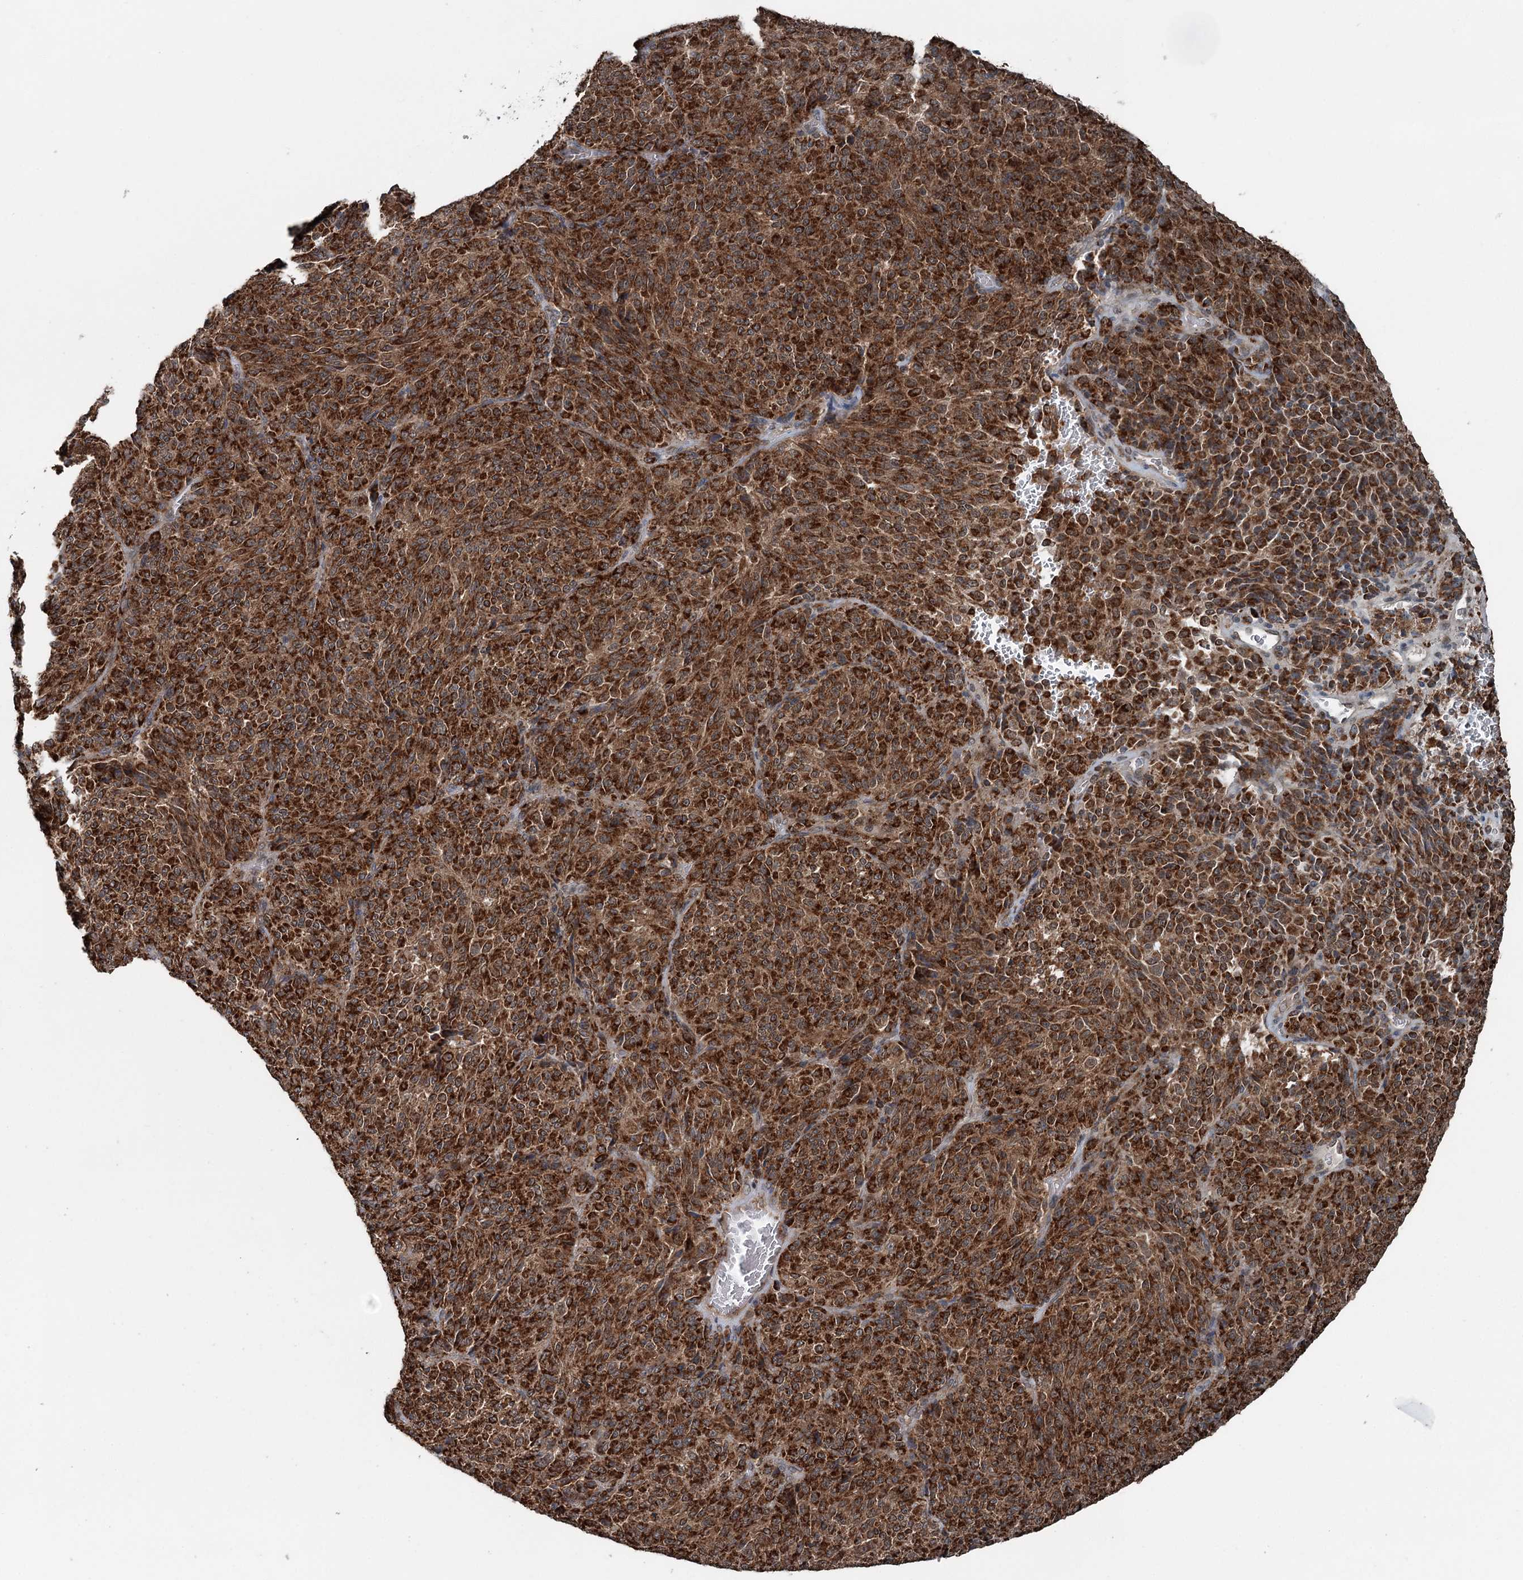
{"staining": {"intensity": "strong", "quantity": ">75%", "location": "cytoplasmic/membranous"}, "tissue": "melanoma", "cell_type": "Tumor cells", "image_type": "cancer", "snomed": [{"axis": "morphology", "description": "Malignant melanoma, Metastatic site"}, {"axis": "topography", "description": "Brain"}], "caption": "Human melanoma stained for a protein (brown) exhibits strong cytoplasmic/membranous positive expression in approximately >75% of tumor cells.", "gene": "WAPL", "patient": {"sex": "female", "age": 56}}